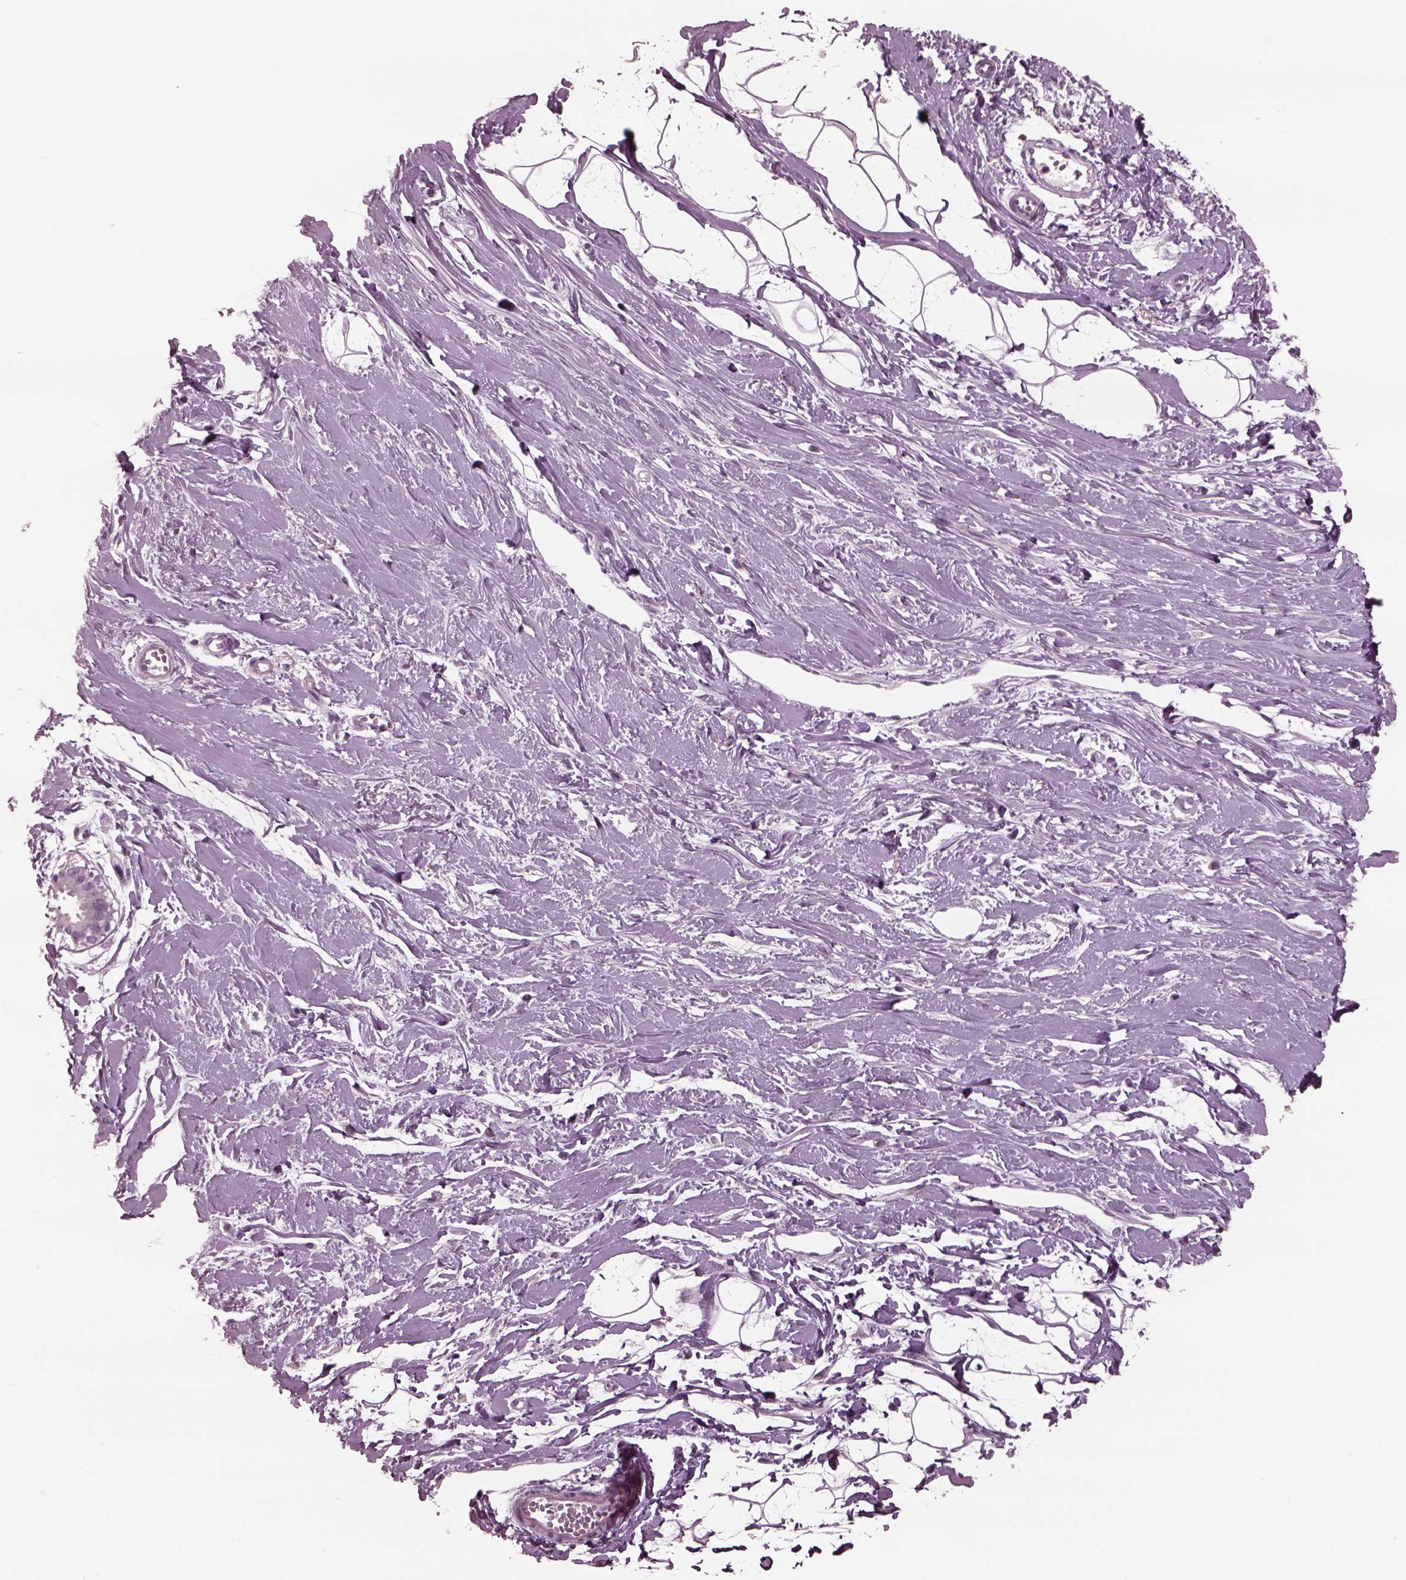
{"staining": {"intensity": "negative", "quantity": "none", "location": "none"}, "tissue": "breast", "cell_type": "Adipocytes", "image_type": "normal", "snomed": [{"axis": "morphology", "description": "Normal tissue, NOS"}, {"axis": "topography", "description": "Breast"}], "caption": "Immunohistochemistry of unremarkable human breast reveals no expression in adipocytes.", "gene": "YY2", "patient": {"sex": "female", "age": 49}}